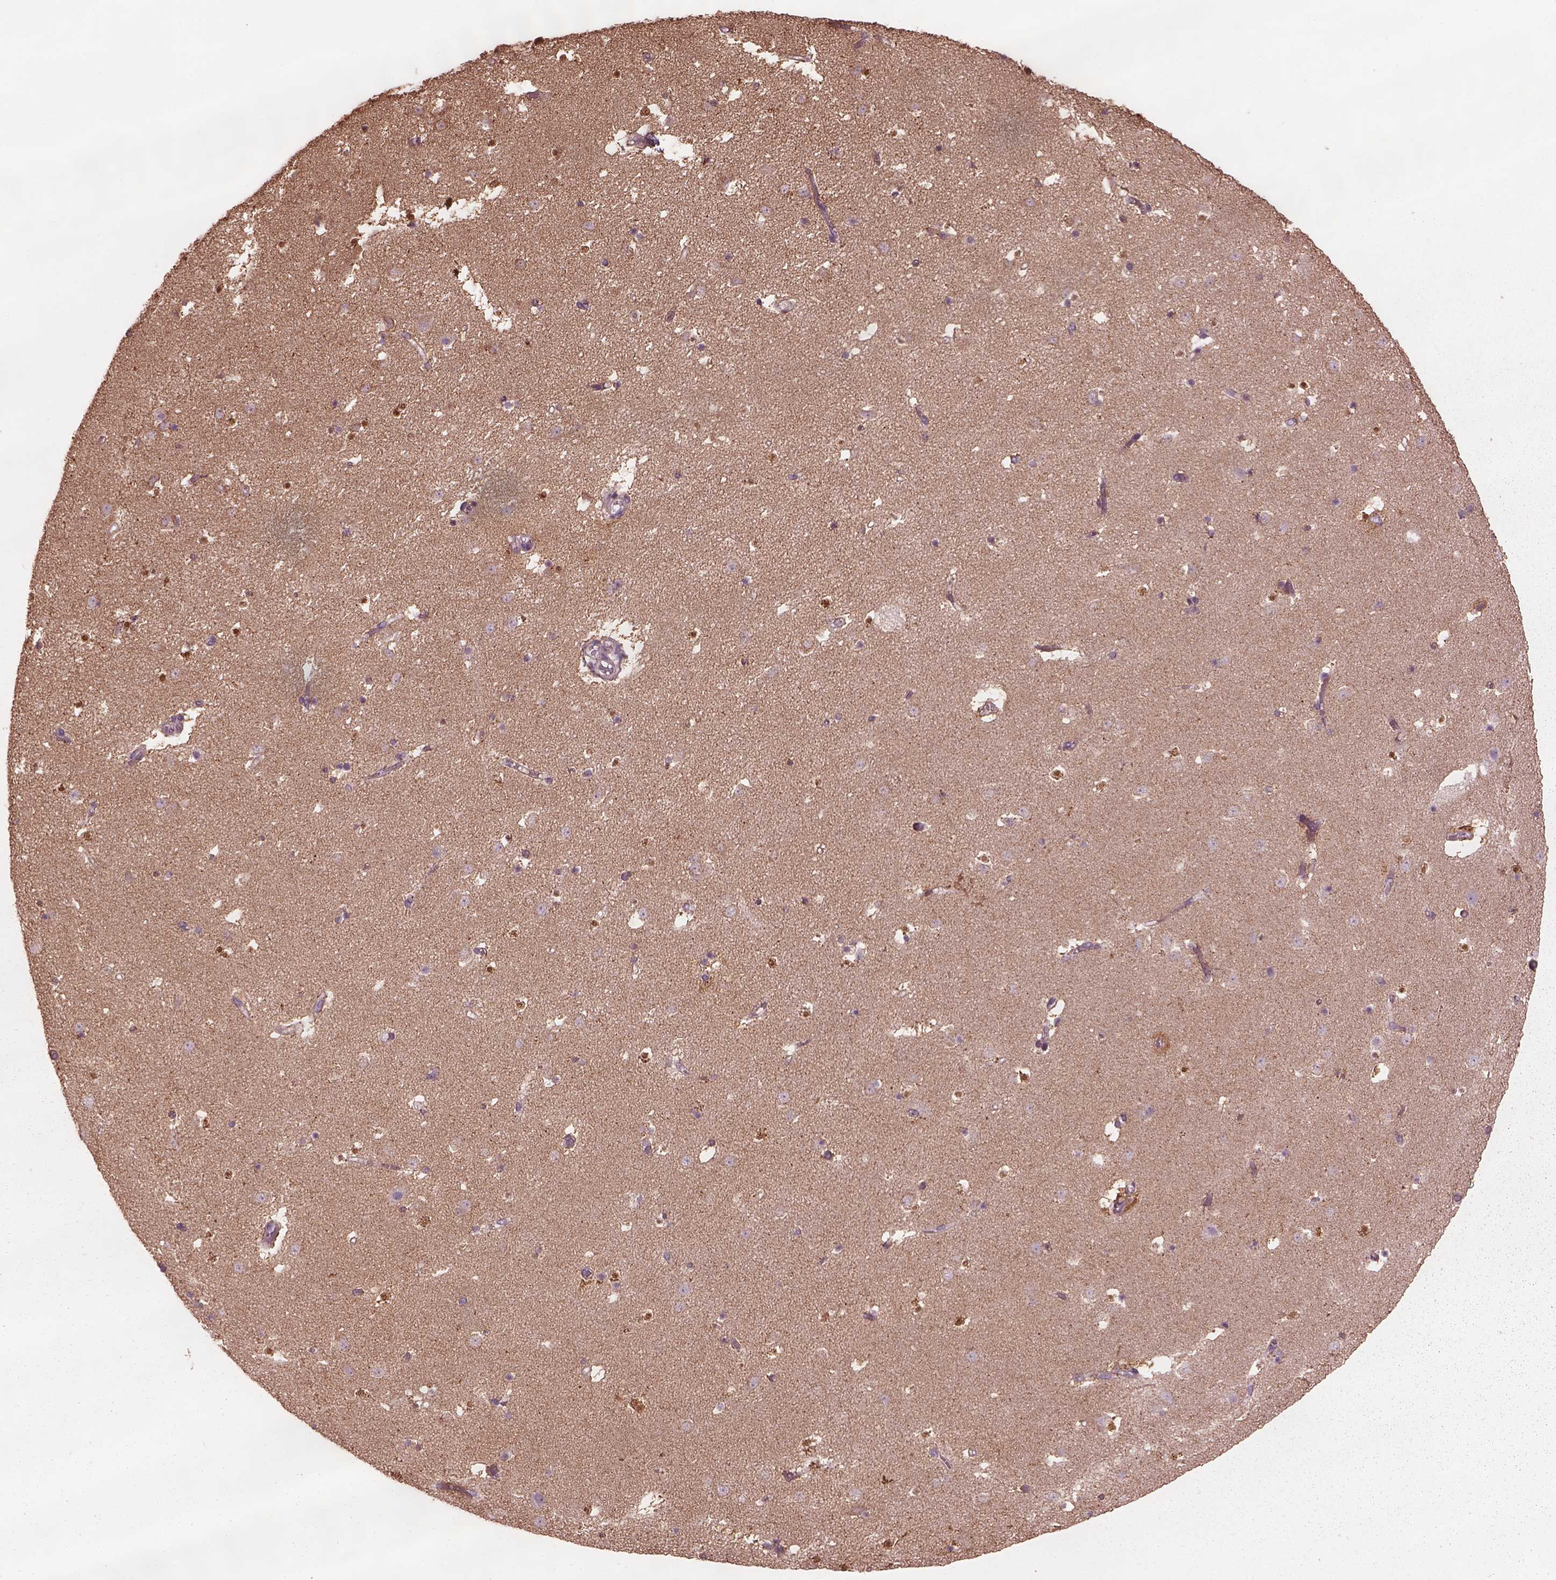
{"staining": {"intensity": "moderate", "quantity": "25%-75%", "location": "cytoplasmic/membranous"}, "tissue": "caudate", "cell_type": "Glial cells", "image_type": "normal", "snomed": [{"axis": "morphology", "description": "Normal tissue, NOS"}, {"axis": "topography", "description": "Lateral ventricle wall"}], "caption": "Immunohistochemistry (IHC) image of unremarkable caudate: human caudate stained using IHC demonstrates medium levels of moderate protein expression localized specifically in the cytoplasmic/membranous of glial cells, appearing as a cytoplasmic/membranous brown color.", "gene": "SRI", "patient": {"sex": "female", "age": 42}}